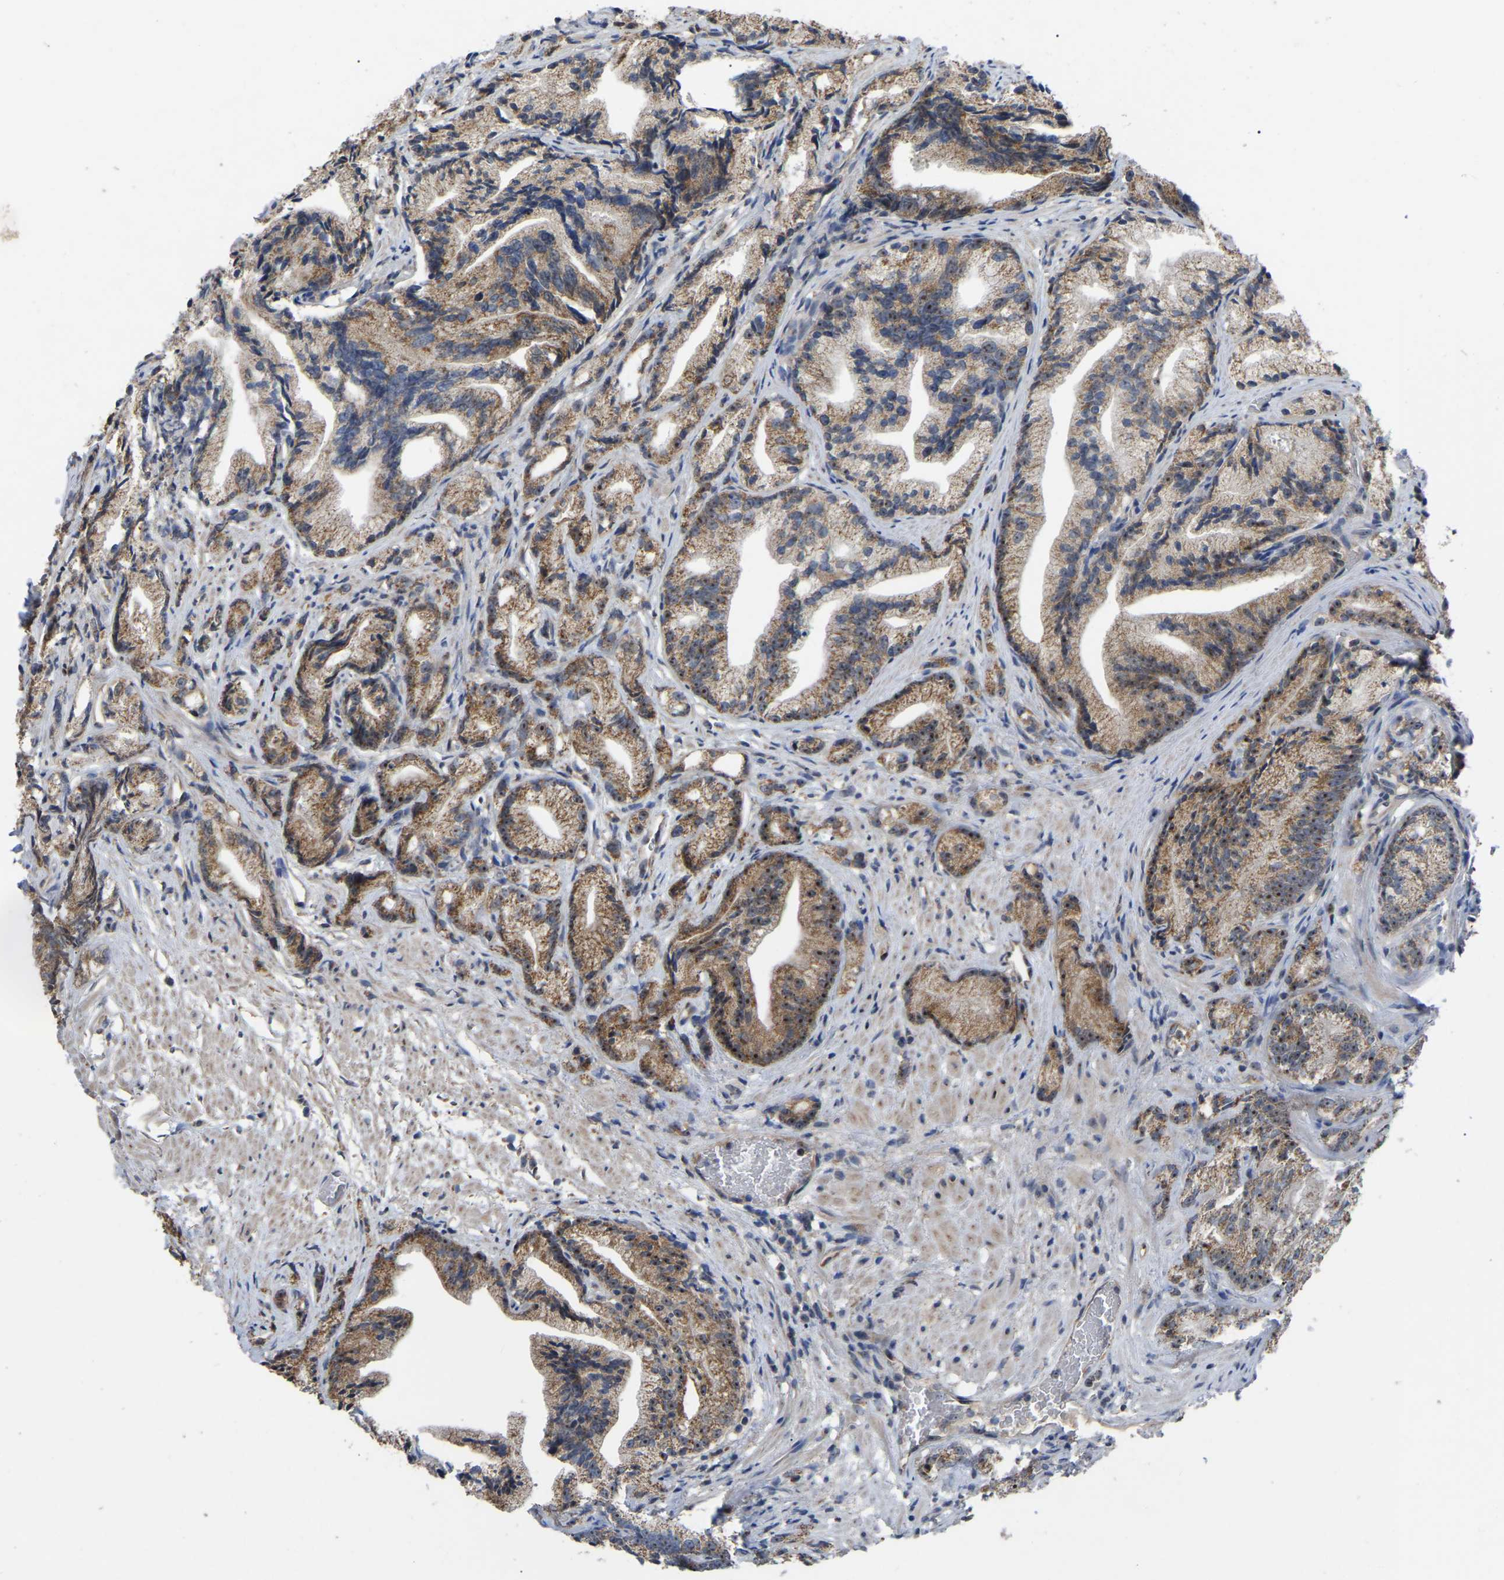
{"staining": {"intensity": "moderate", "quantity": ">75%", "location": "cytoplasmic/membranous,nuclear"}, "tissue": "prostate cancer", "cell_type": "Tumor cells", "image_type": "cancer", "snomed": [{"axis": "morphology", "description": "Adenocarcinoma, Low grade"}, {"axis": "topography", "description": "Prostate"}], "caption": "Human prostate cancer (low-grade adenocarcinoma) stained with a protein marker displays moderate staining in tumor cells.", "gene": "NOP53", "patient": {"sex": "male", "age": 89}}